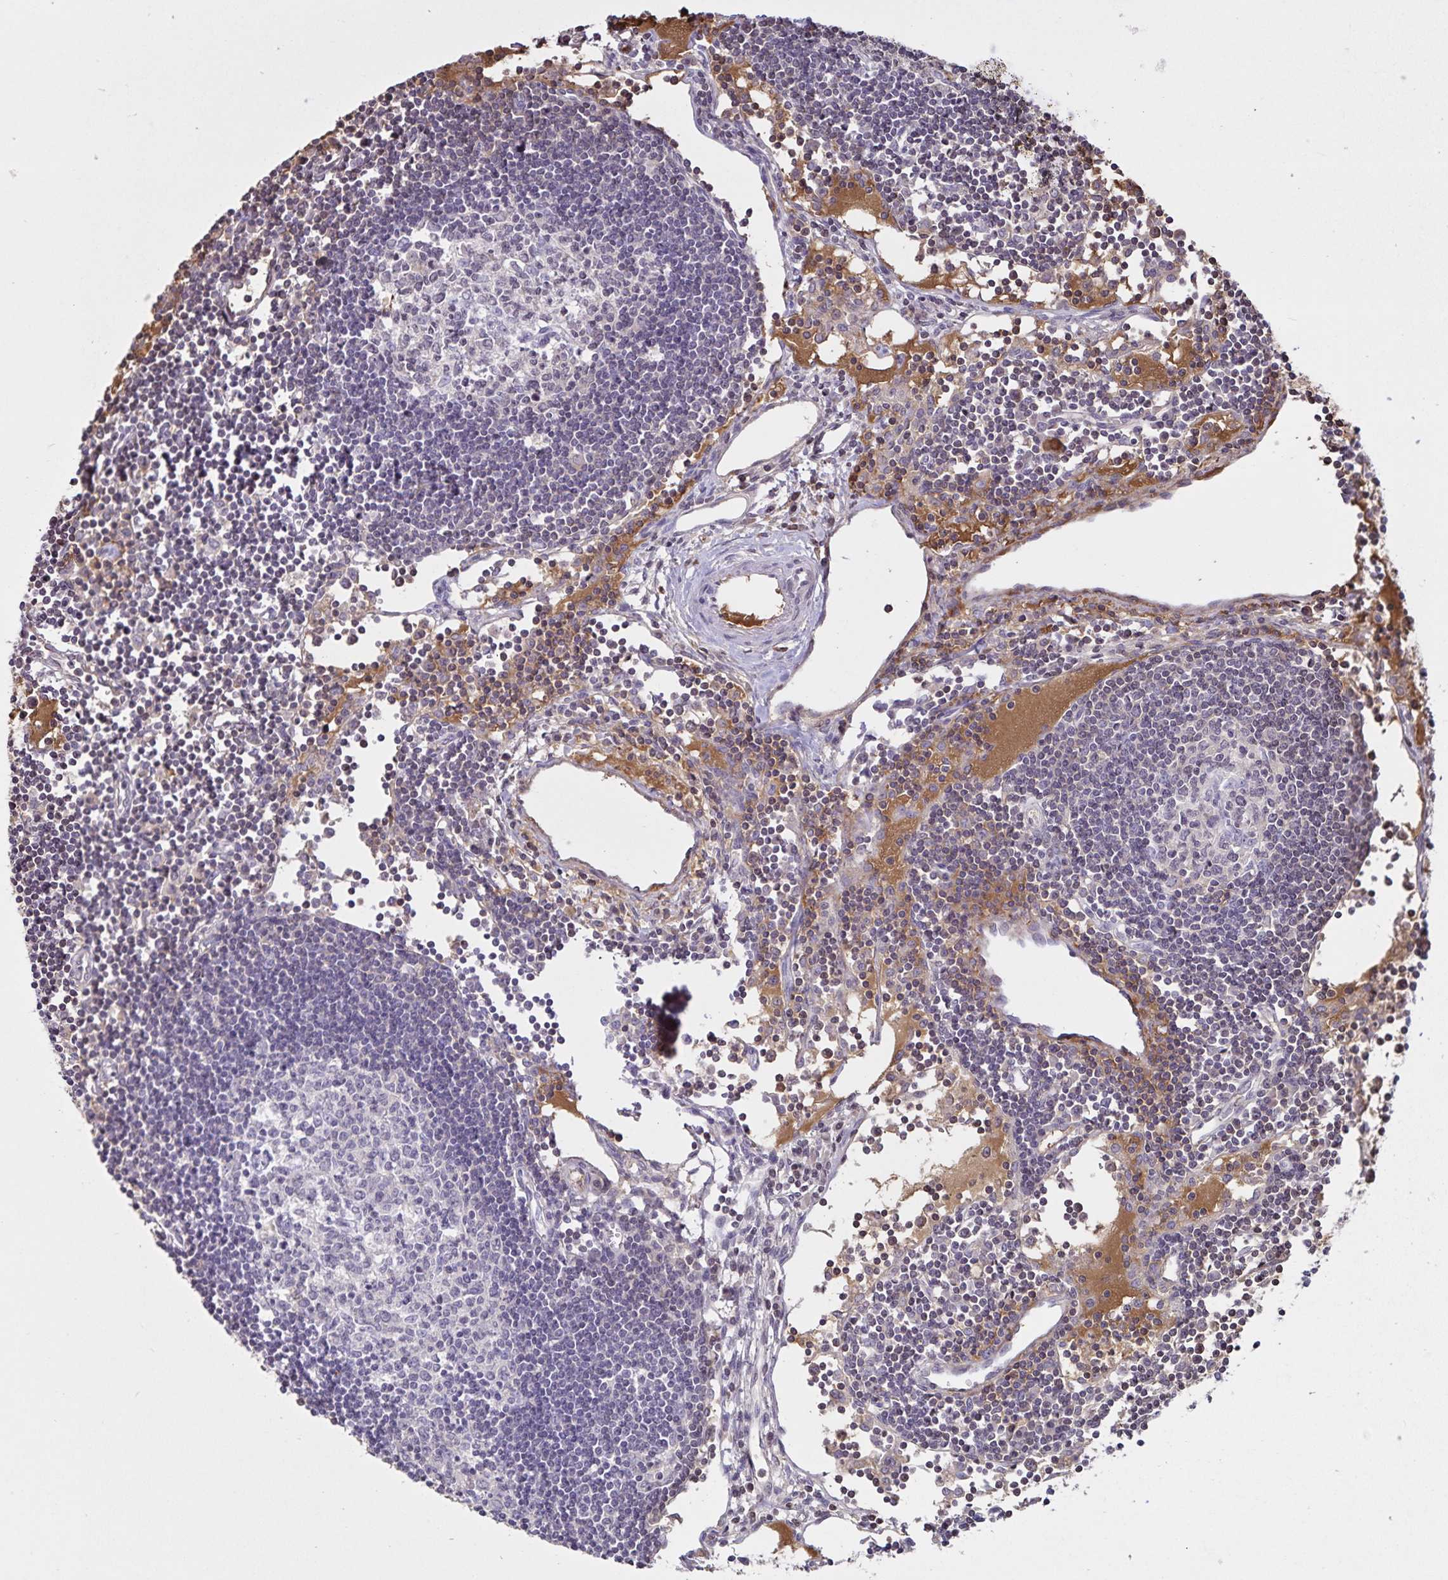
{"staining": {"intensity": "negative", "quantity": "none", "location": "none"}, "tissue": "lymph node", "cell_type": "Germinal center cells", "image_type": "normal", "snomed": [{"axis": "morphology", "description": "Normal tissue, NOS"}, {"axis": "topography", "description": "Lymph node"}], "caption": "Germinal center cells are negative for protein expression in normal human lymph node. Brightfield microscopy of immunohistochemistry (IHC) stained with DAB (brown) and hematoxylin (blue), captured at high magnification.", "gene": "FGG", "patient": {"sex": "female", "age": 65}}